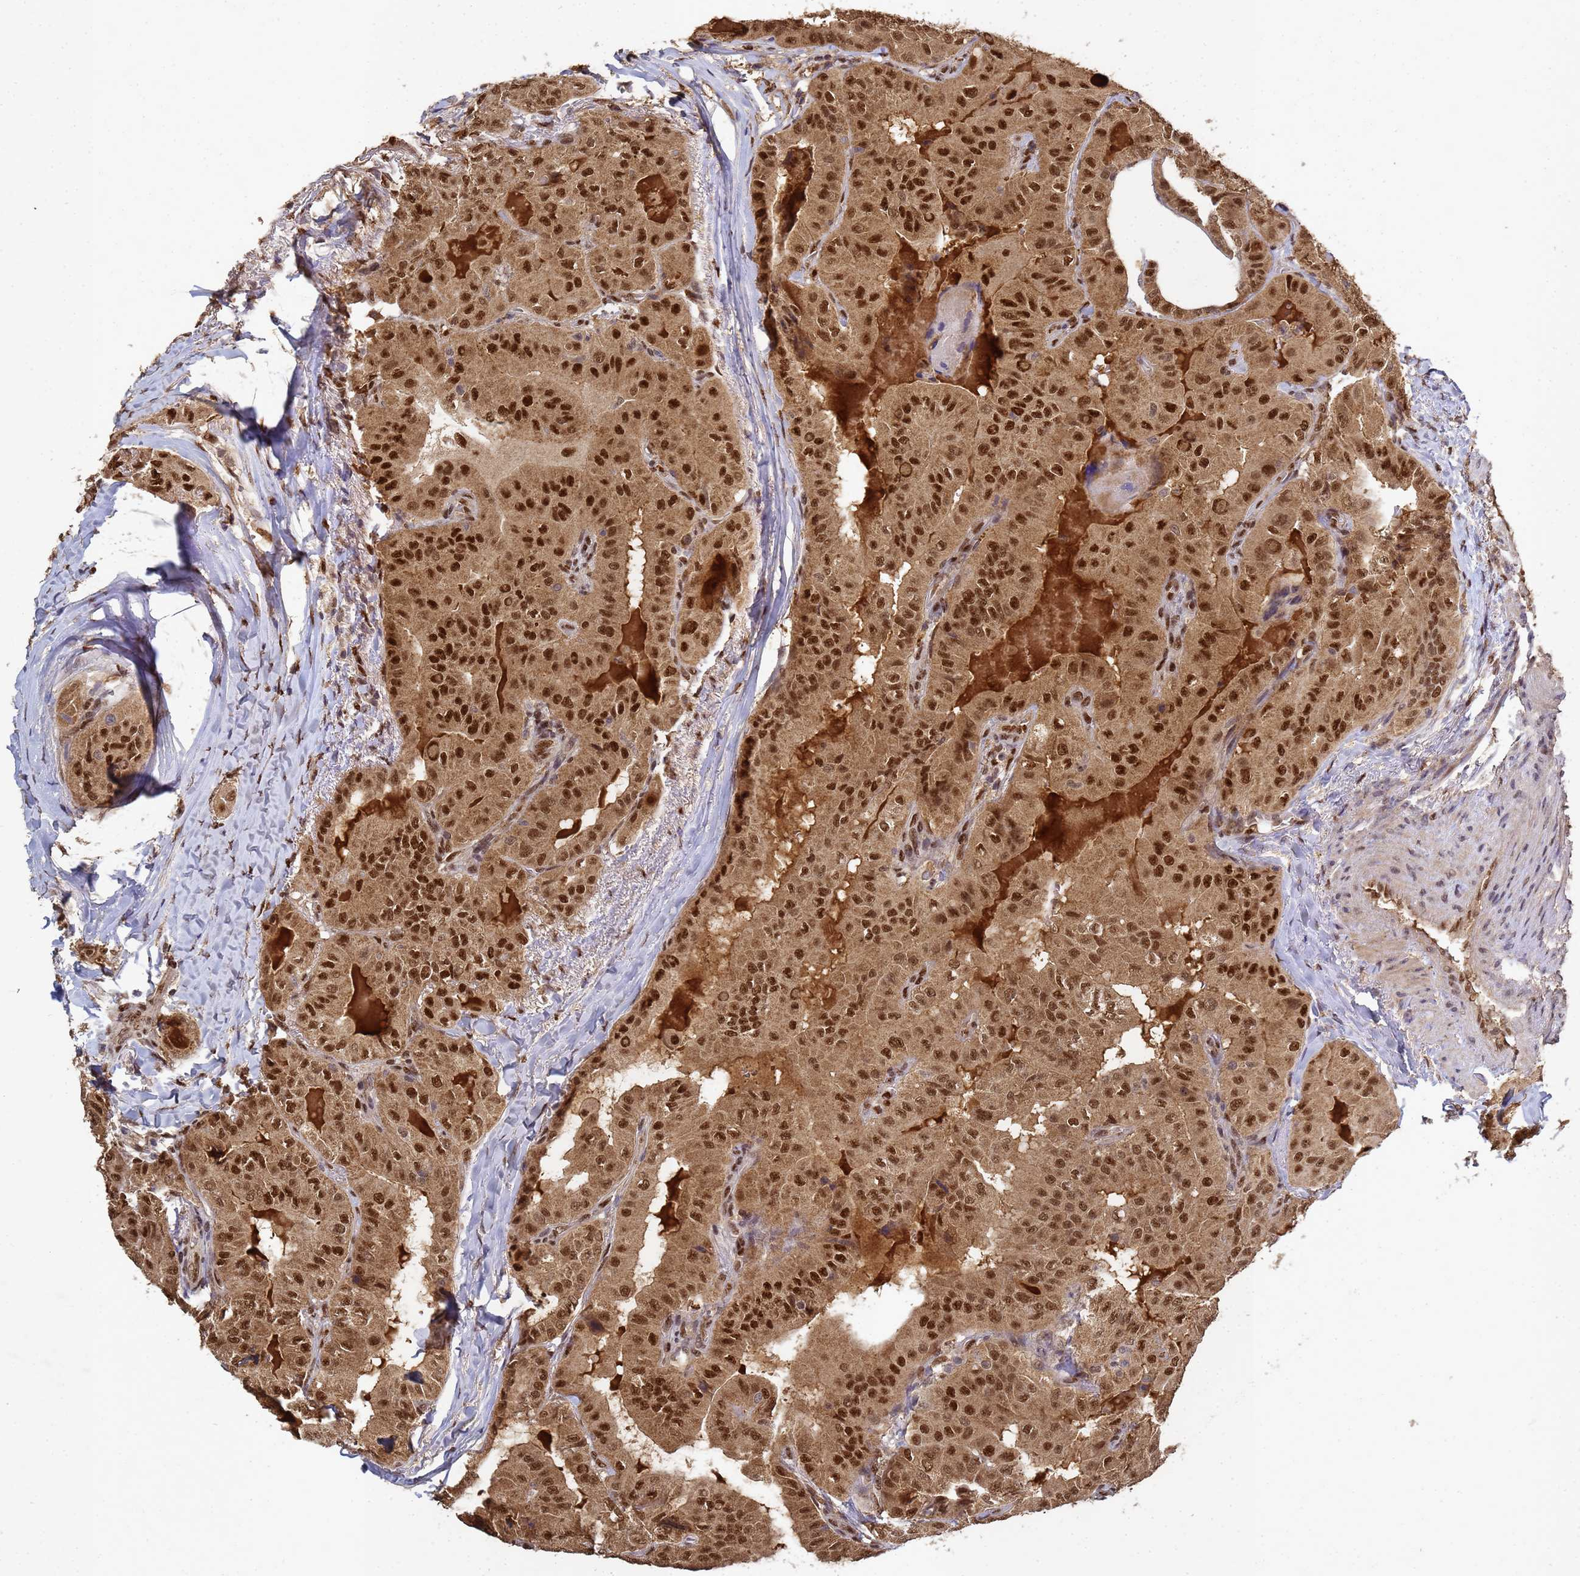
{"staining": {"intensity": "strong", "quantity": ">75%", "location": "cytoplasmic/membranous,nuclear"}, "tissue": "thyroid cancer", "cell_type": "Tumor cells", "image_type": "cancer", "snomed": [{"axis": "morphology", "description": "Papillary adenocarcinoma, NOS"}, {"axis": "topography", "description": "Thyroid gland"}], "caption": "This photomicrograph displays immunohistochemistry (IHC) staining of human thyroid cancer (papillary adenocarcinoma), with high strong cytoplasmic/membranous and nuclear staining in approximately >75% of tumor cells.", "gene": "SECISBP2", "patient": {"sex": "female", "age": 68}}